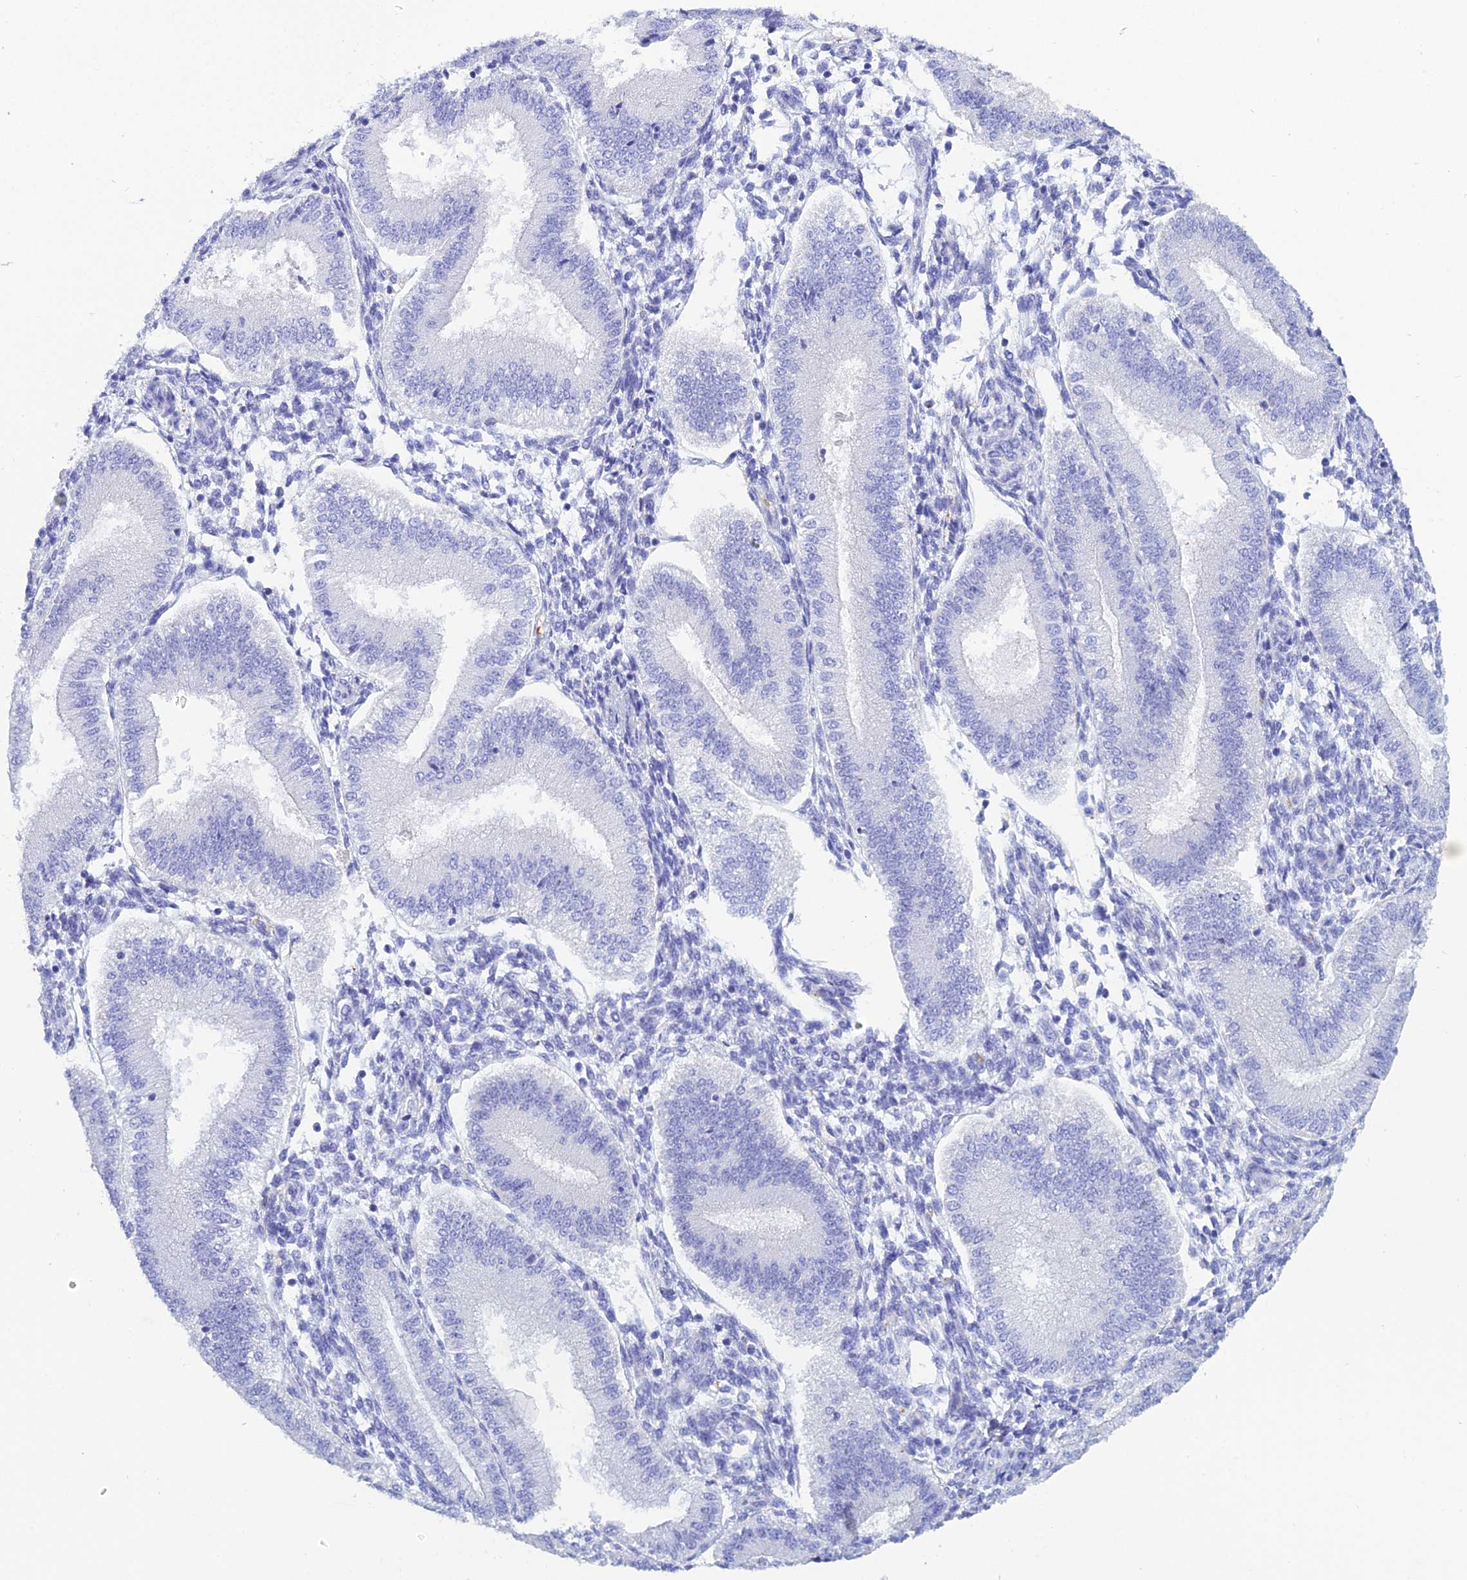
{"staining": {"intensity": "negative", "quantity": "none", "location": "none"}, "tissue": "endometrium", "cell_type": "Cells in endometrial stroma", "image_type": "normal", "snomed": [{"axis": "morphology", "description": "Normal tissue, NOS"}, {"axis": "topography", "description": "Endometrium"}], "caption": "Endometrium stained for a protein using immunohistochemistry (IHC) exhibits no staining cells in endometrial stroma.", "gene": "CELA3A", "patient": {"sex": "female", "age": 39}}